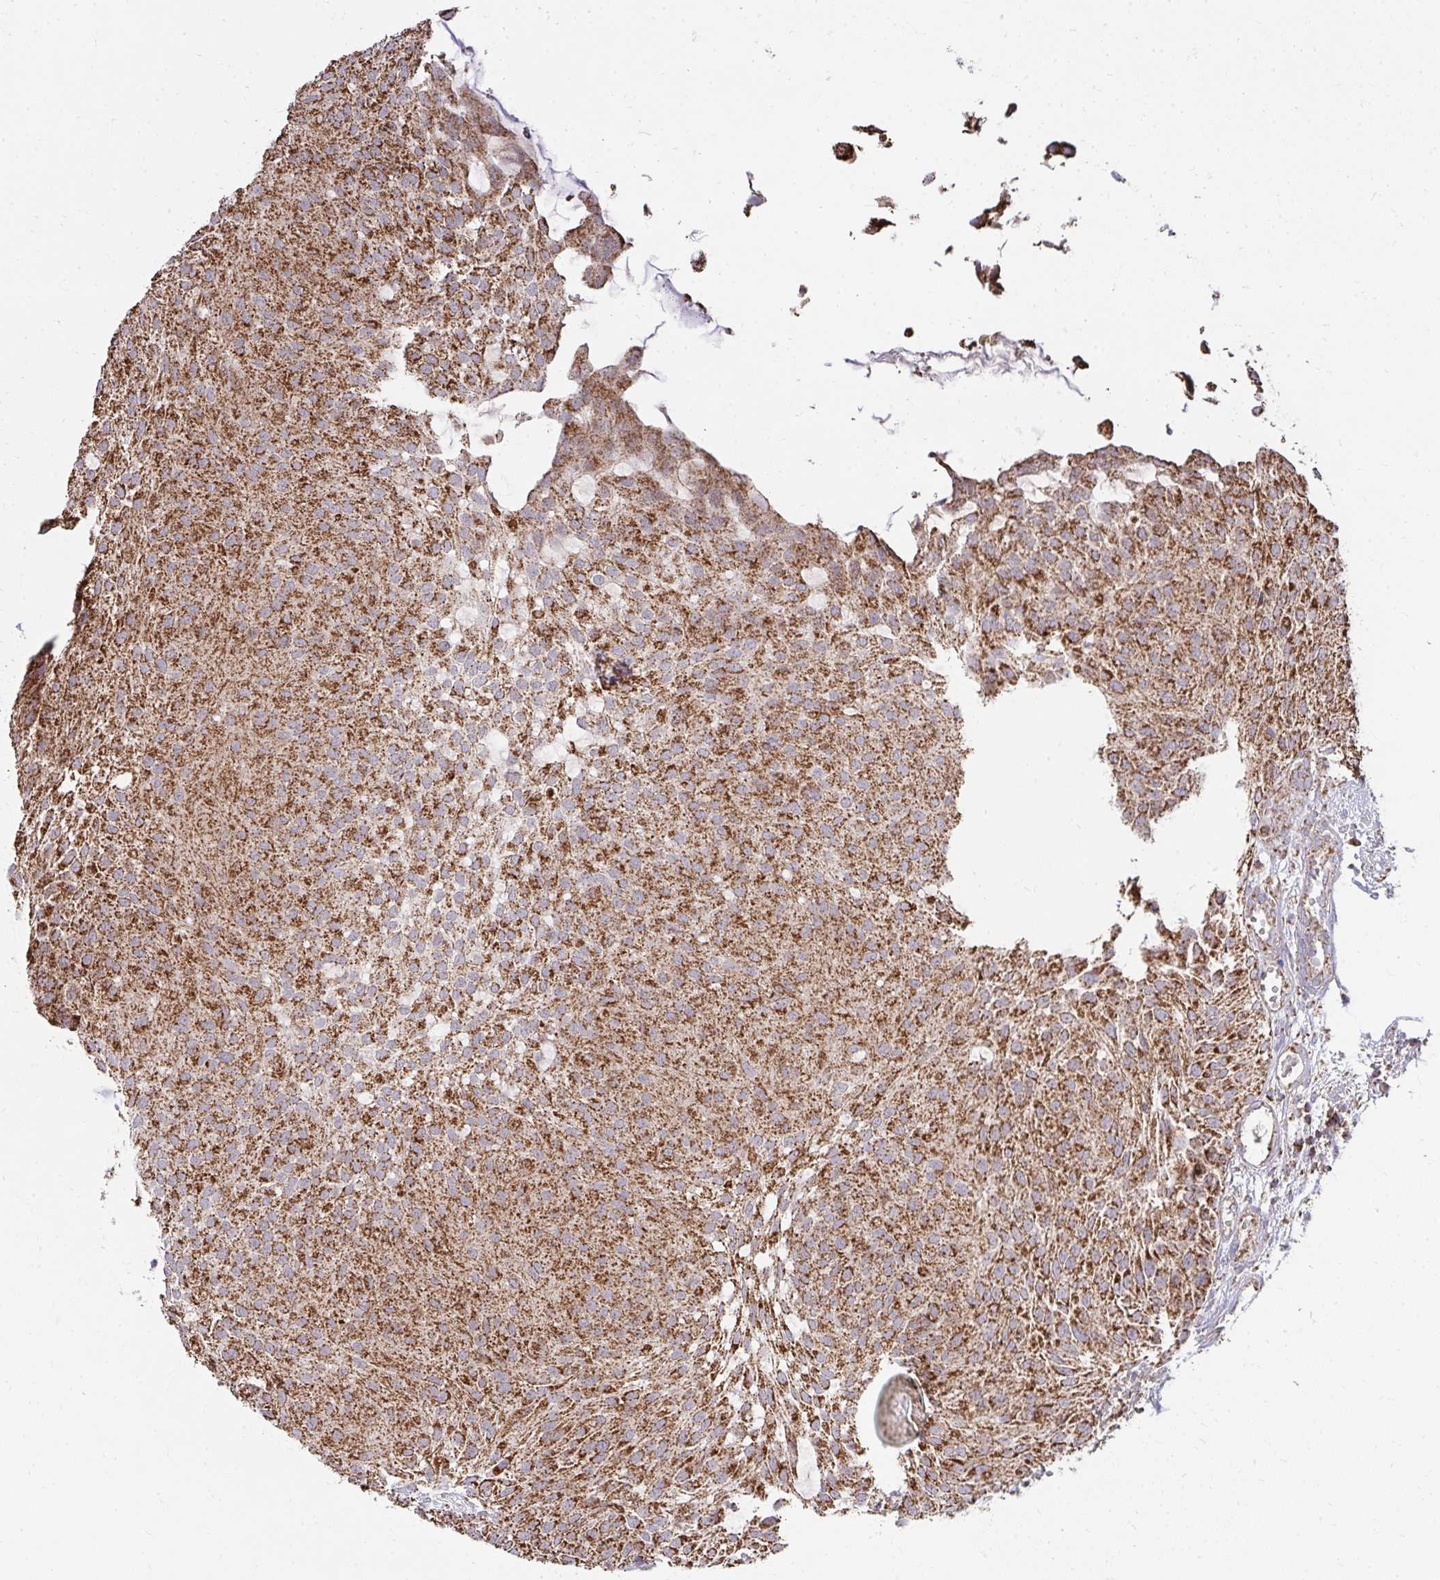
{"staining": {"intensity": "strong", "quantity": ">75%", "location": "cytoplasmic/membranous"}, "tissue": "urothelial cancer", "cell_type": "Tumor cells", "image_type": "cancer", "snomed": [{"axis": "morphology", "description": "Urothelial carcinoma, NOS"}, {"axis": "topography", "description": "Urinary bladder"}], "caption": "Human transitional cell carcinoma stained with a protein marker demonstrates strong staining in tumor cells.", "gene": "PRRG3", "patient": {"sex": "male", "age": 84}}